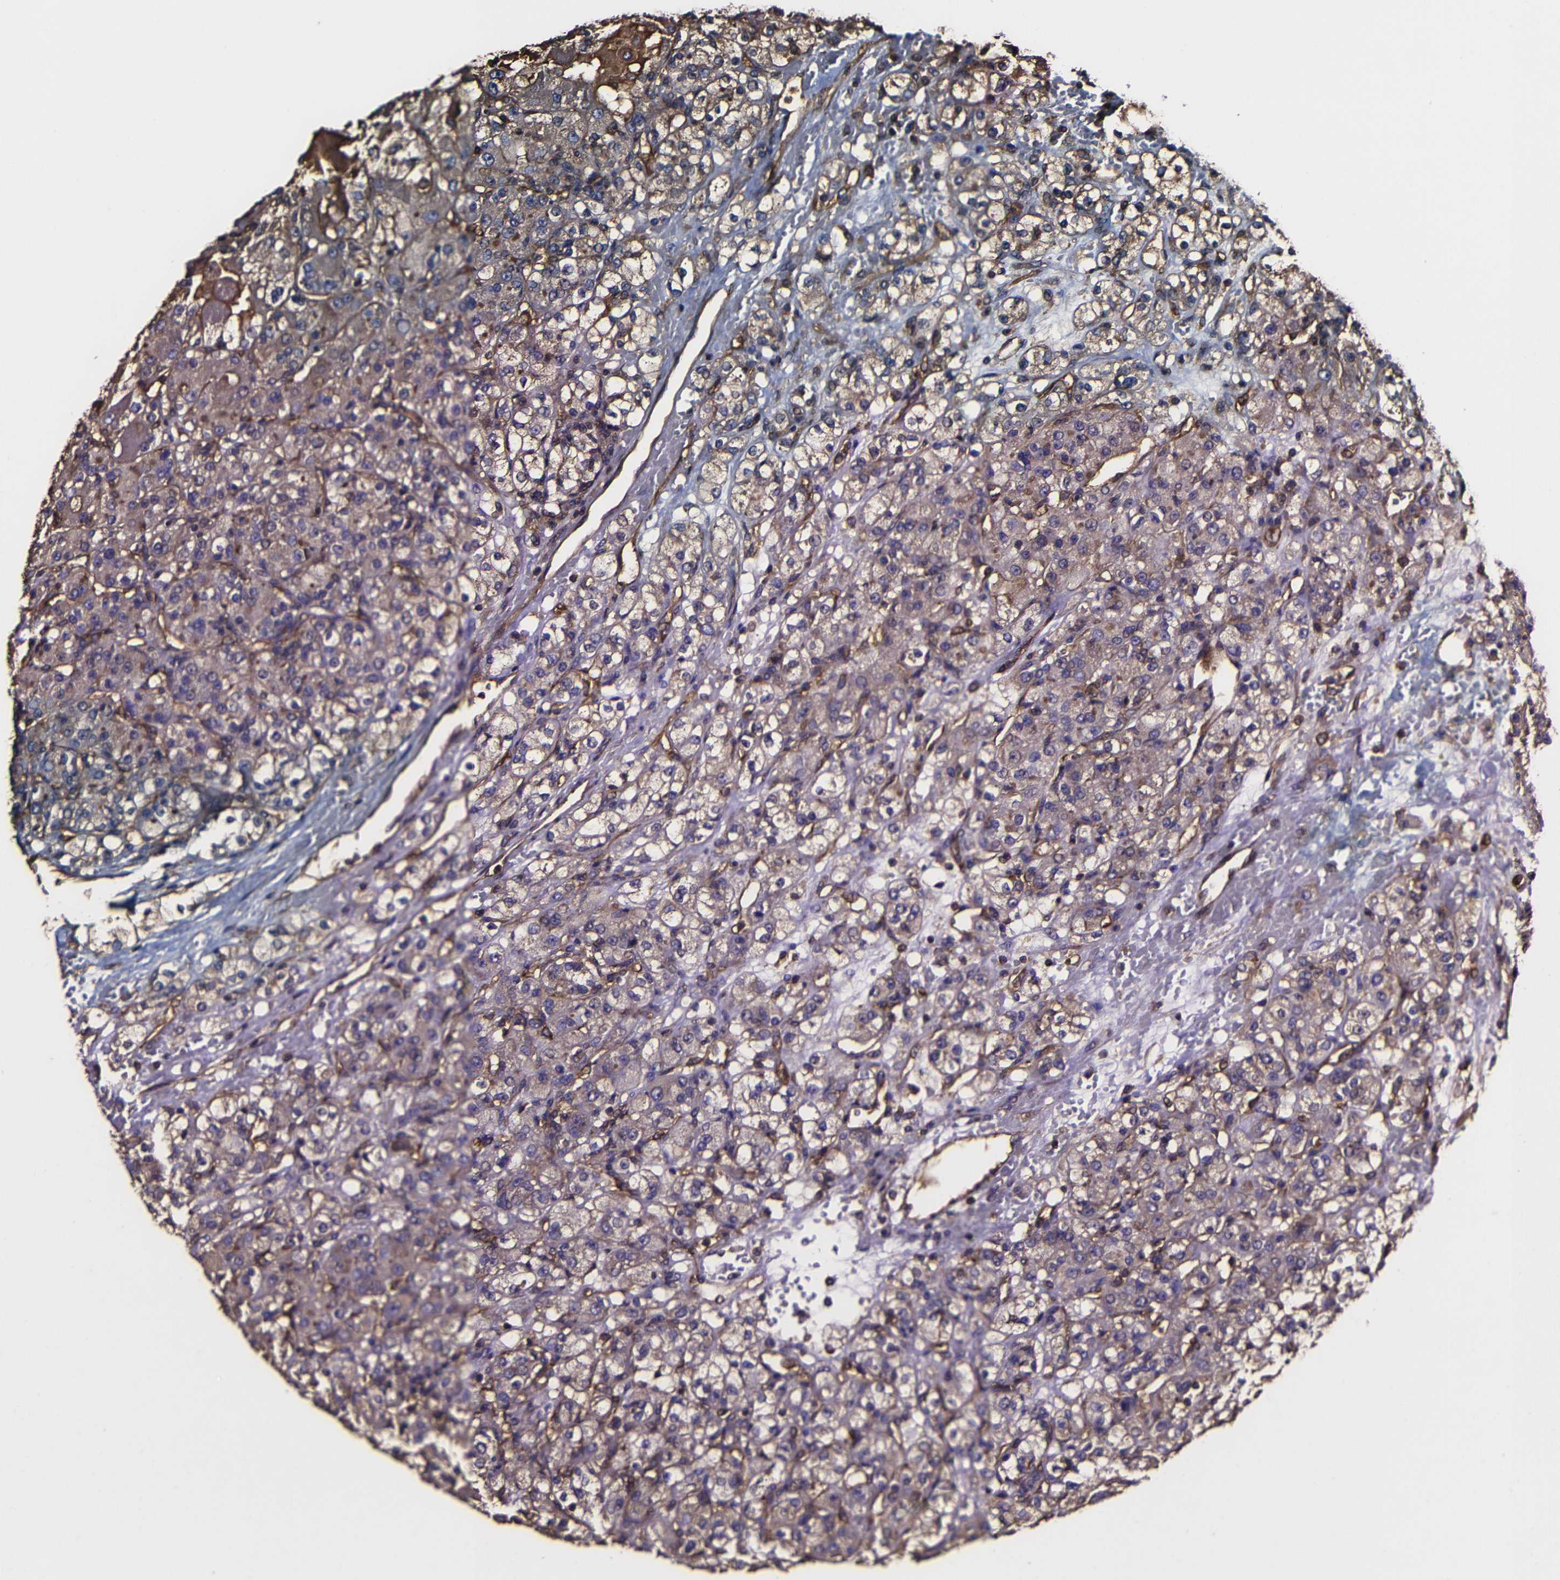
{"staining": {"intensity": "weak", "quantity": "25%-75%", "location": "cytoplasmic/membranous"}, "tissue": "renal cancer", "cell_type": "Tumor cells", "image_type": "cancer", "snomed": [{"axis": "morphology", "description": "Normal tissue, NOS"}, {"axis": "morphology", "description": "Adenocarcinoma, NOS"}, {"axis": "topography", "description": "Kidney"}], "caption": "Protein expression analysis of renal cancer (adenocarcinoma) displays weak cytoplasmic/membranous expression in approximately 25%-75% of tumor cells.", "gene": "MSN", "patient": {"sex": "male", "age": 61}}